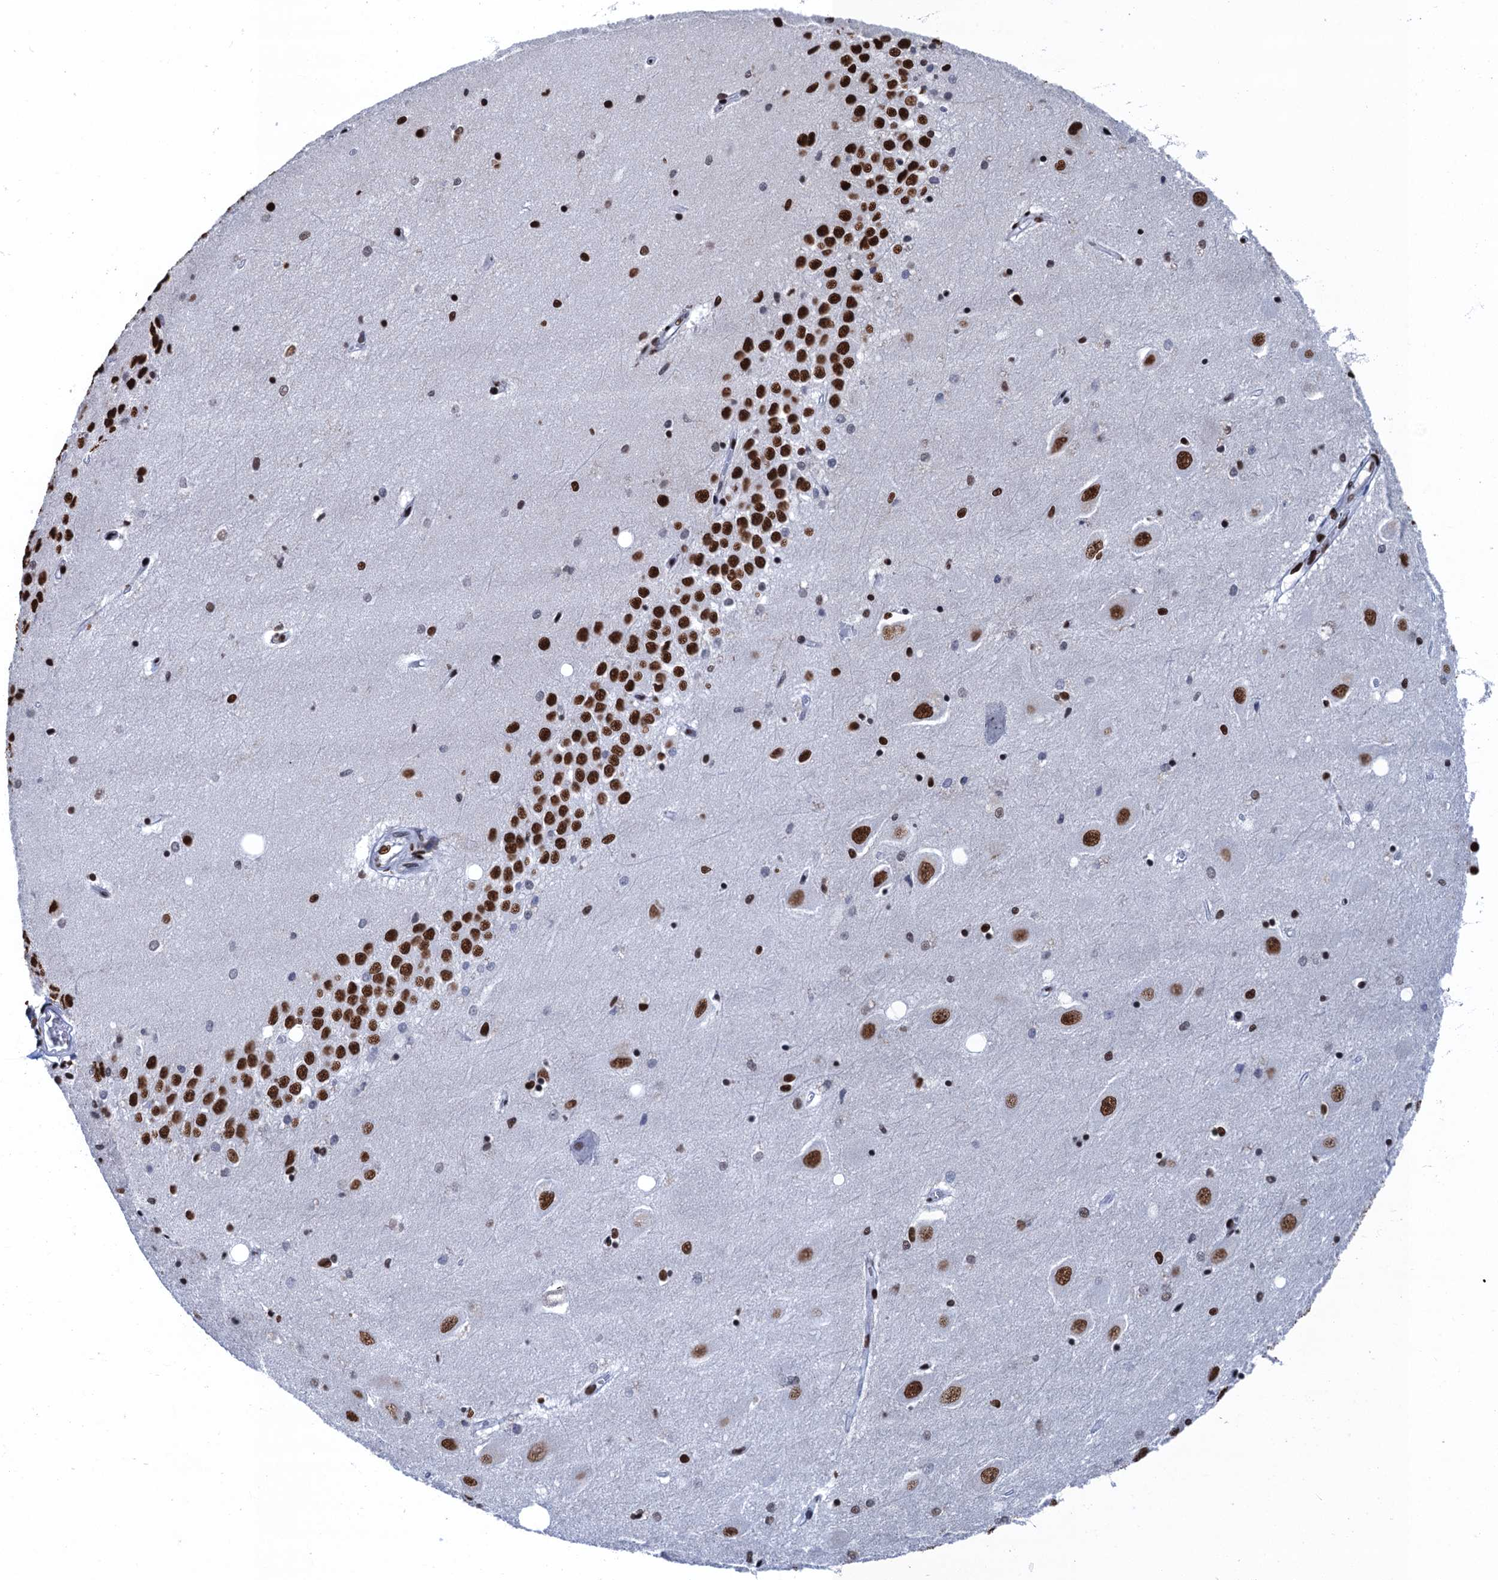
{"staining": {"intensity": "strong", "quantity": "25%-75%", "location": "nuclear"}, "tissue": "hippocampus", "cell_type": "Glial cells", "image_type": "normal", "snomed": [{"axis": "morphology", "description": "Normal tissue, NOS"}, {"axis": "topography", "description": "Hippocampus"}], "caption": "A histopathology image of hippocampus stained for a protein shows strong nuclear brown staining in glial cells.", "gene": "UBA2", "patient": {"sex": "female", "age": 64}}